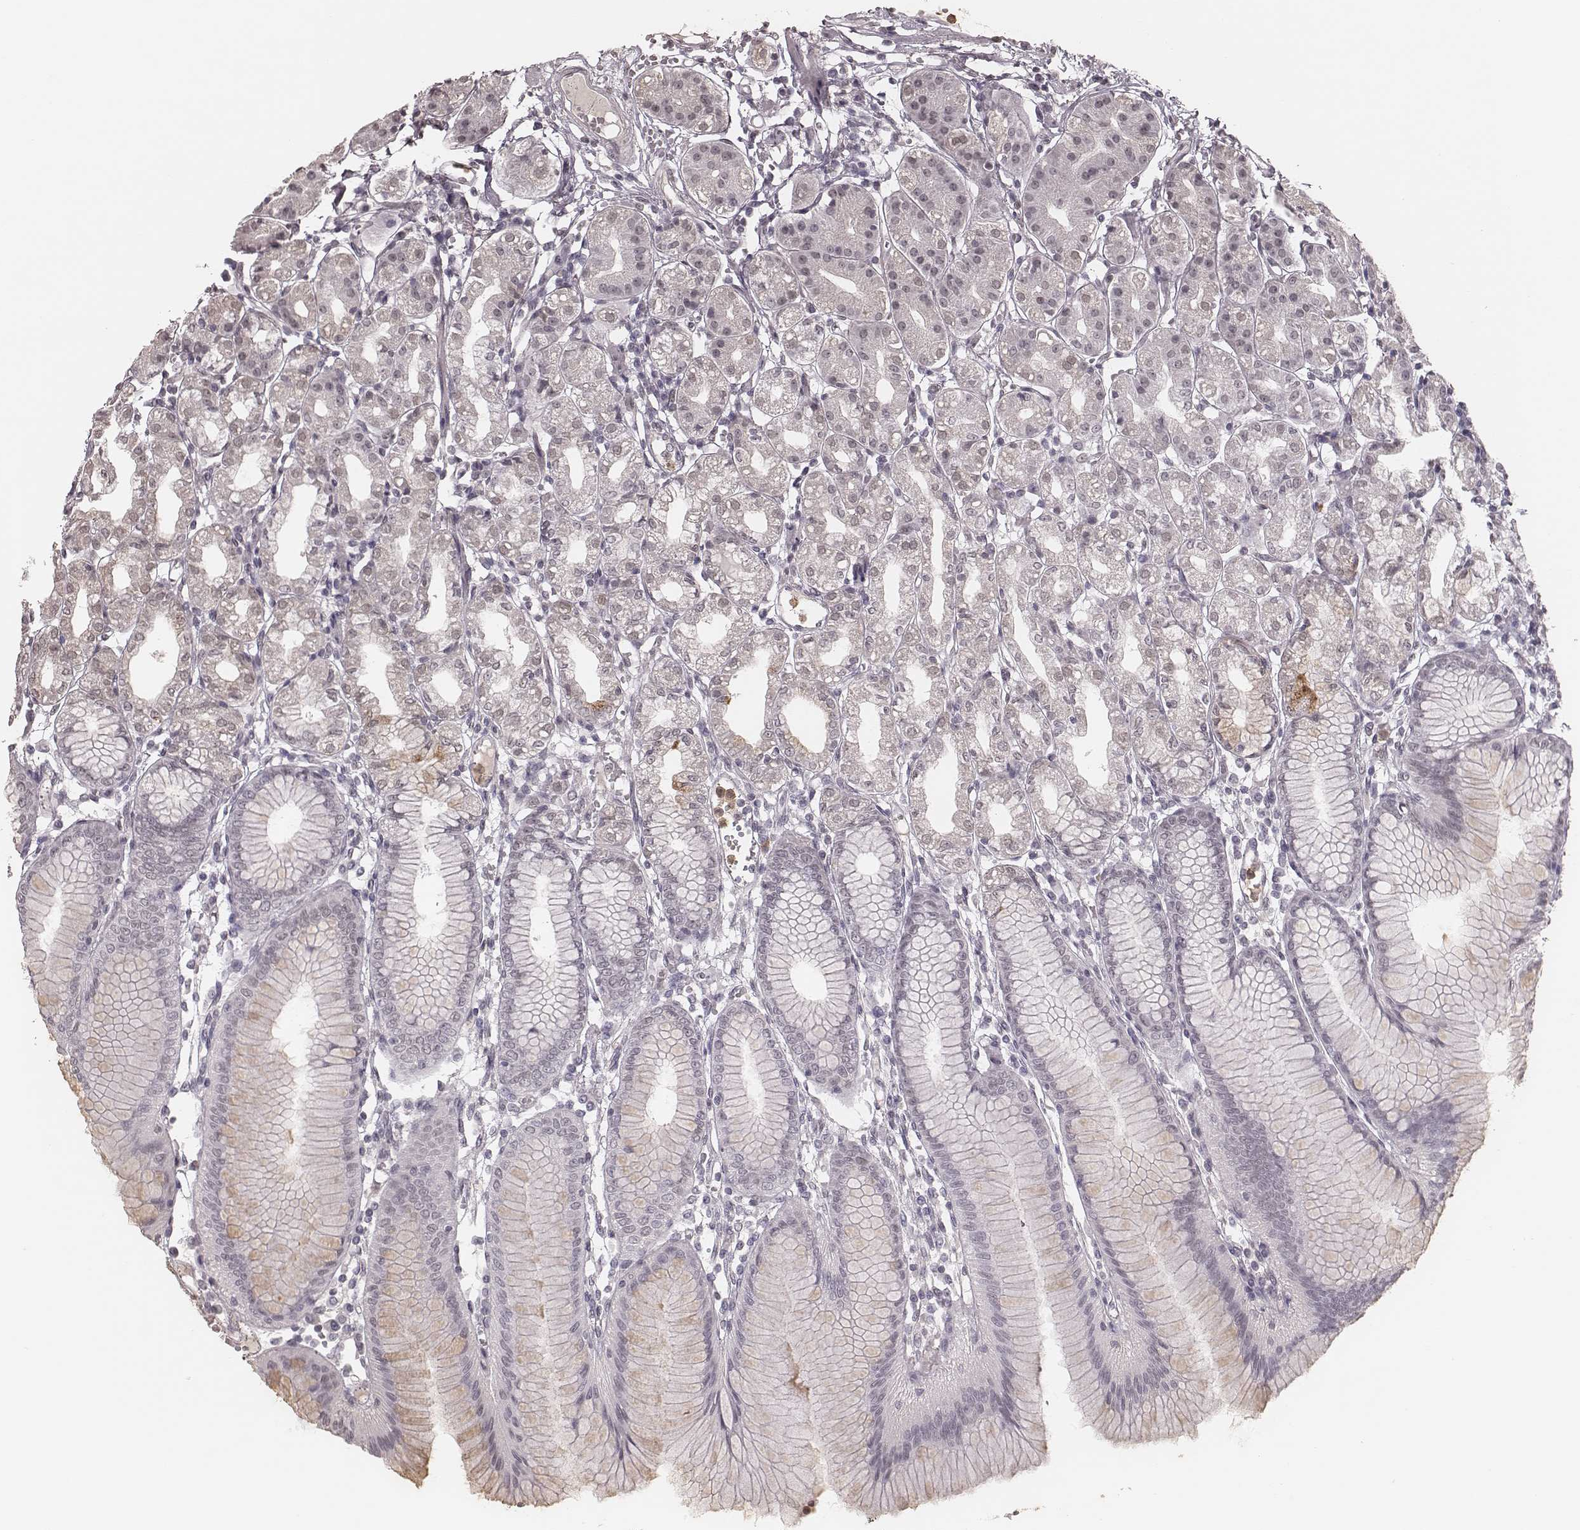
{"staining": {"intensity": "weak", "quantity": "<25%", "location": "nuclear"}, "tissue": "stomach", "cell_type": "Glandular cells", "image_type": "normal", "snomed": [{"axis": "morphology", "description": "Normal tissue, NOS"}, {"axis": "topography", "description": "Skeletal muscle"}, {"axis": "topography", "description": "Stomach"}], "caption": "Immunohistochemistry of normal human stomach exhibits no expression in glandular cells.", "gene": "KITLG", "patient": {"sex": "female", "age": 57}}